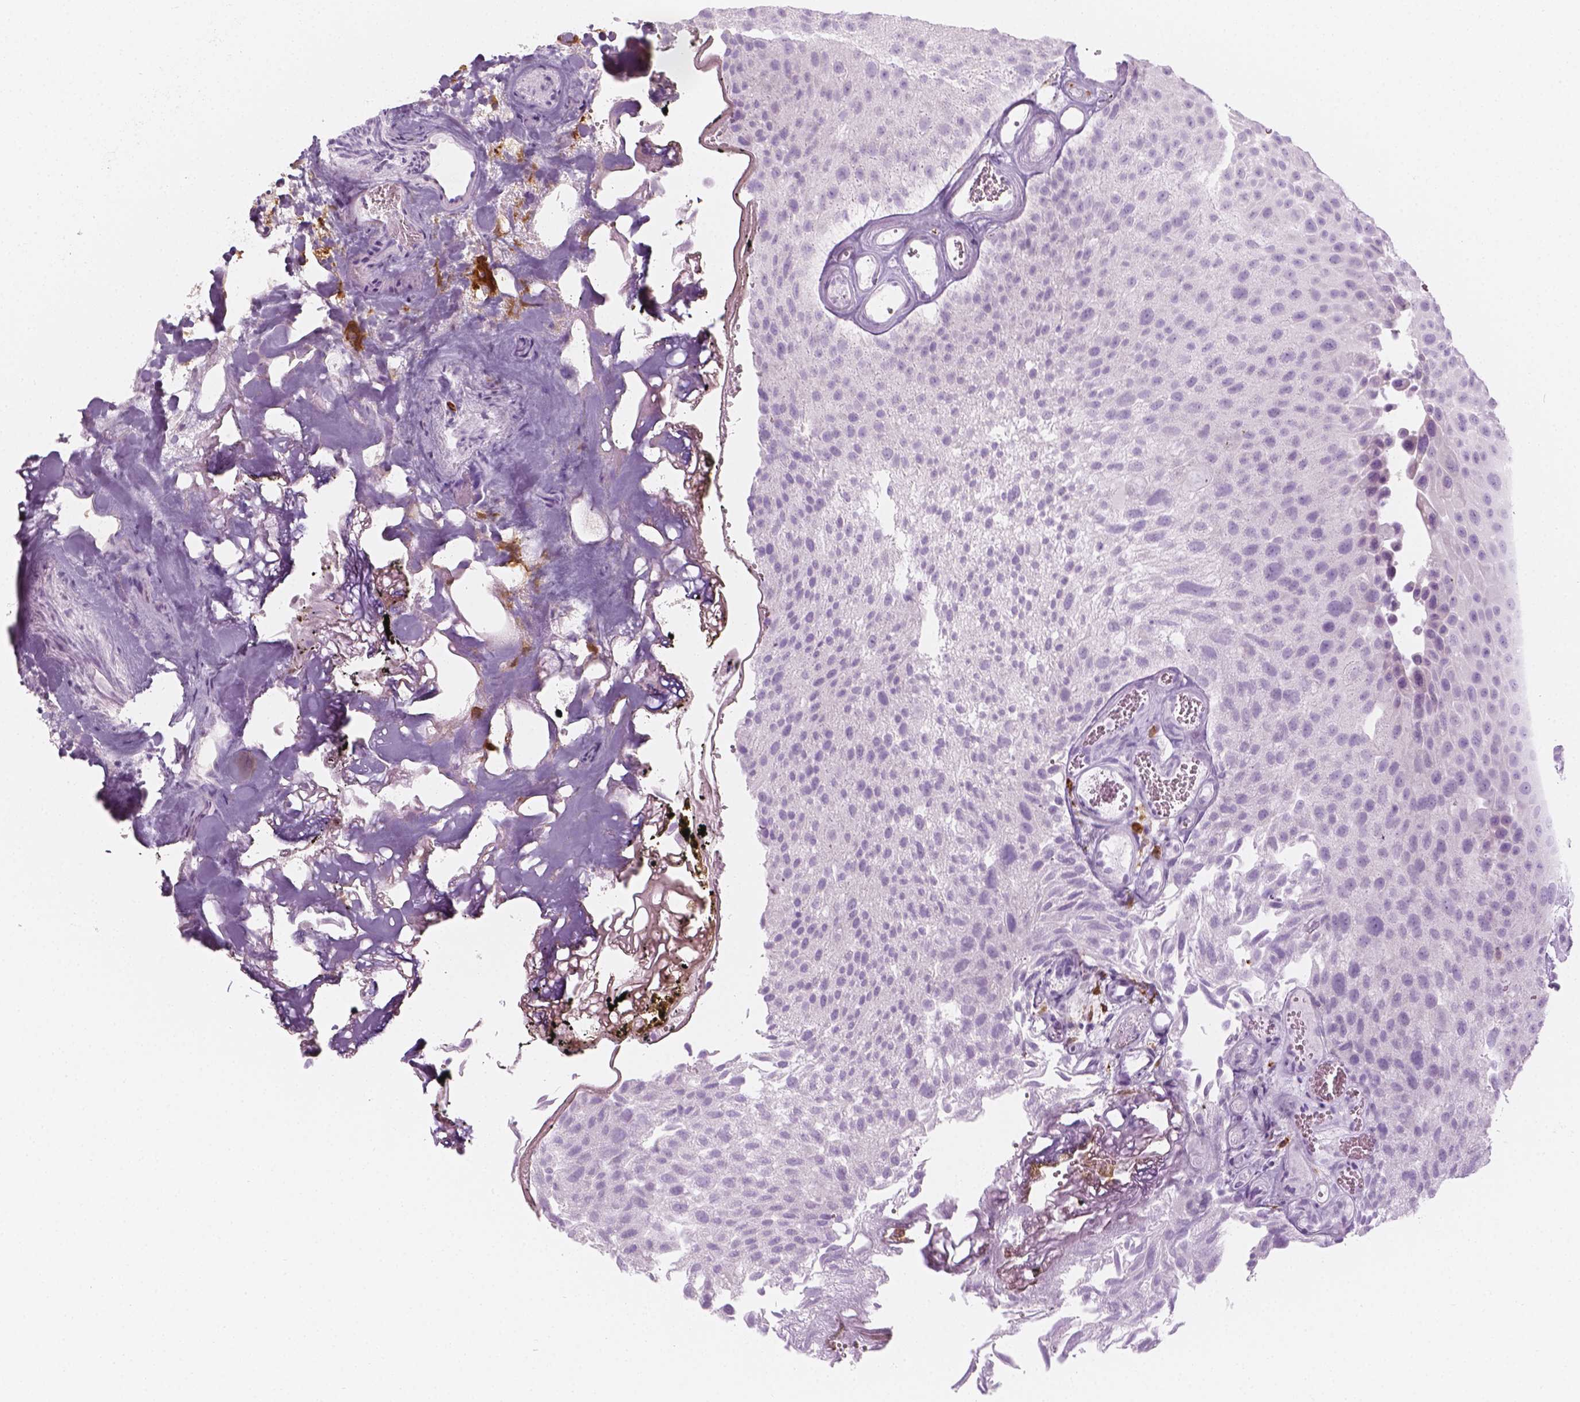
{"staining": {"intensity": "negative", "quantity": "none", "location": "none"}, "tissue": "urothelial cancer", "cell_type": "Tumor cells", "image_type": "cancer", "snomed": [{"axis": "morphology", "description": "Urothelial carcinoma, Low grade"}, {"axis": "topography", "description": "Urinary bladder"}], "caption": "Urothelial cancer stained for a protein using IHC shows no expression tumor cells.", "gene": "CES1", "patient": {"sex": "male", "age": 72}}